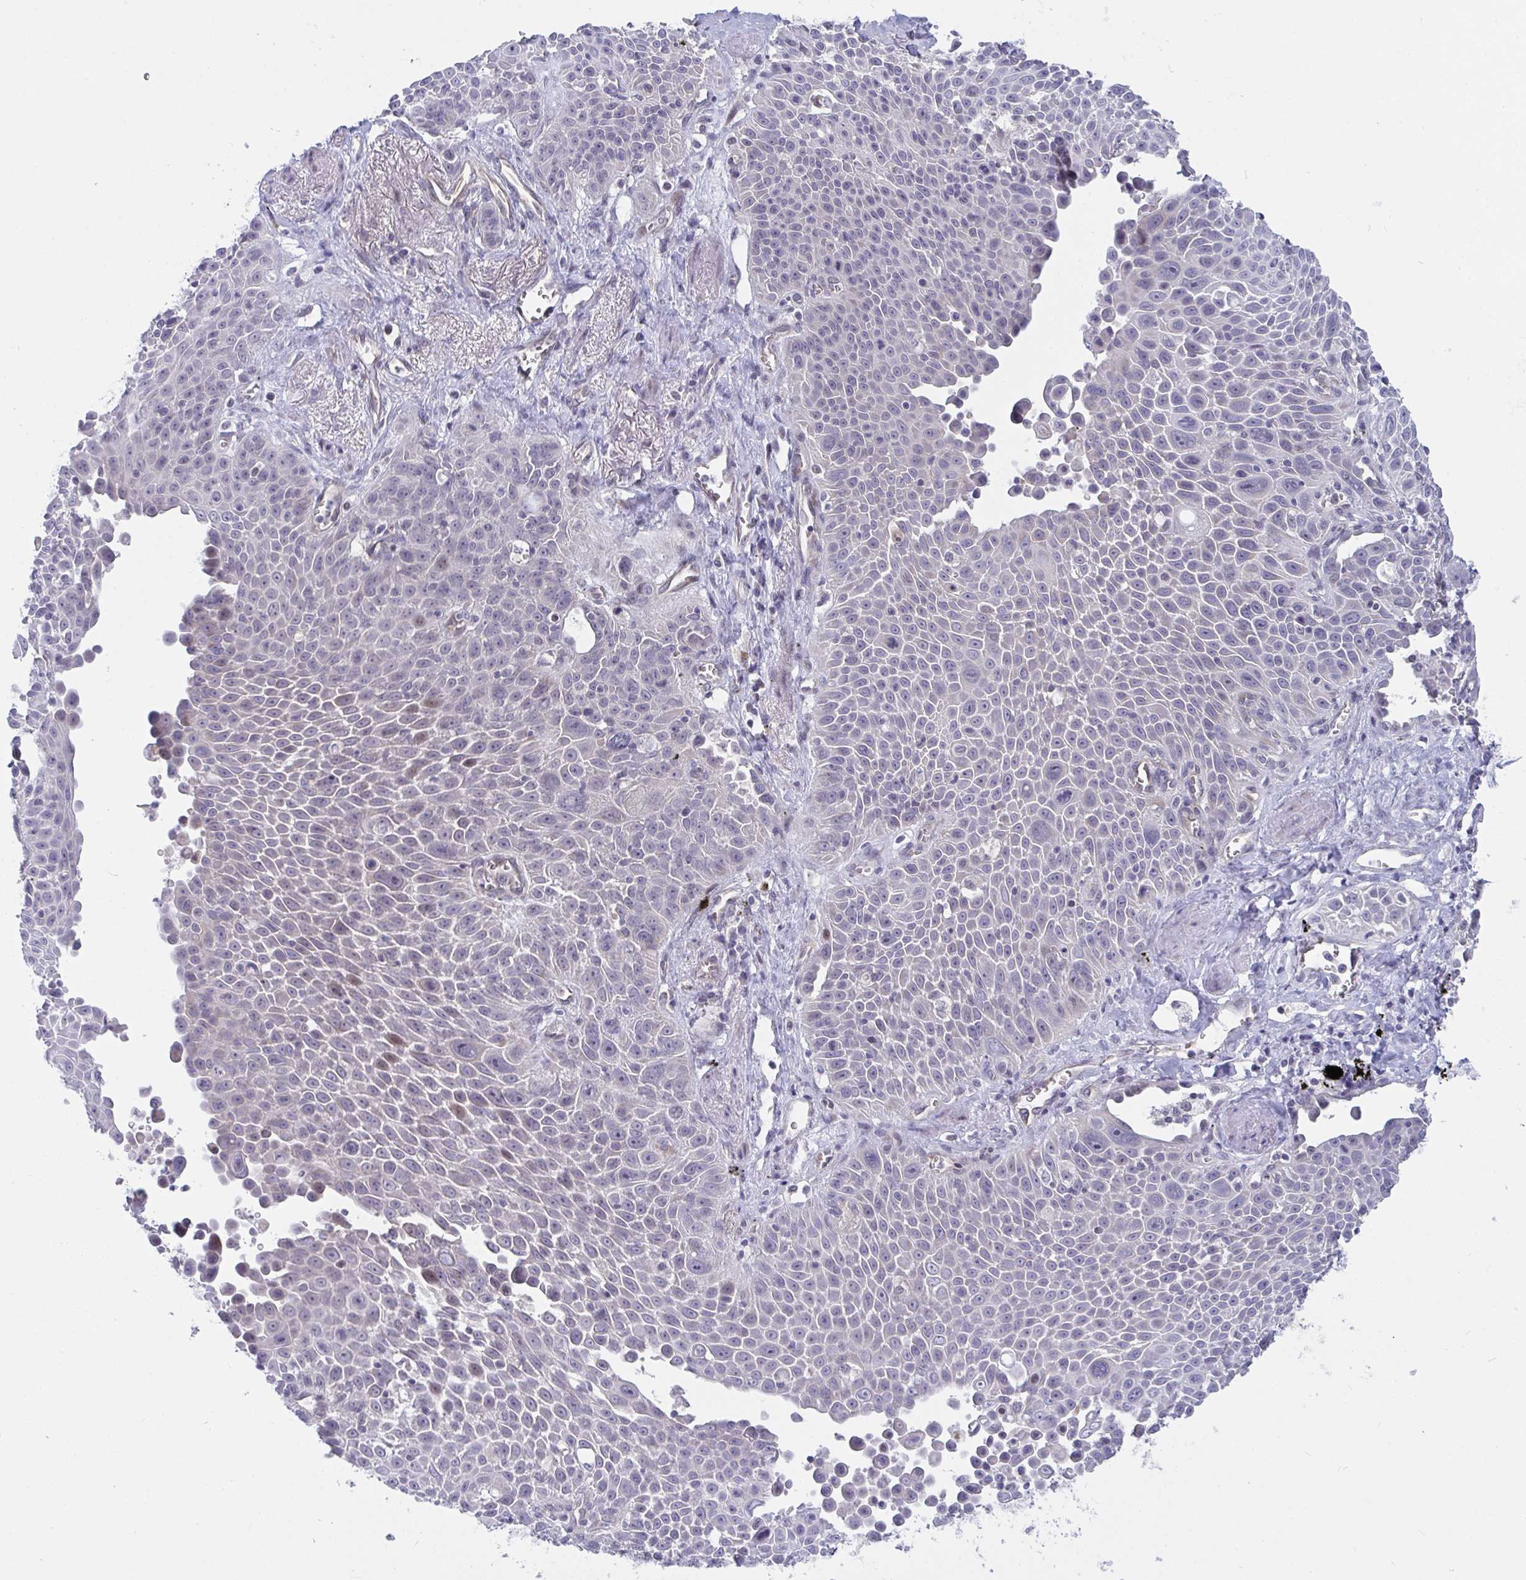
{"staining": {"intensity": "negative", "quantity": "none", "location": "none"}, "tissue": "lung cancer", "cell_type": "Tumor cells", "image_type": "cancer", "snomed": [{"axis": "morphology", "description": "Squamous cell carcinoma, NOS"}, {"axis": "morphology", "description": "Squamous cell carcinoma, metastatic, NOS"}, {"axis": "topography", "description": "Lymph node"}, {"axis": "topography", "description": "Lung"}], "caption": "This histopathology image is of squamous cell carcinoma (lung) stained with IHC to label a protein in brown with the nuclei are counter-stained blue. There is no expression in tumor cells.", "gene": "FAM156B", "patient": {"sex": "female", "age": 62}}